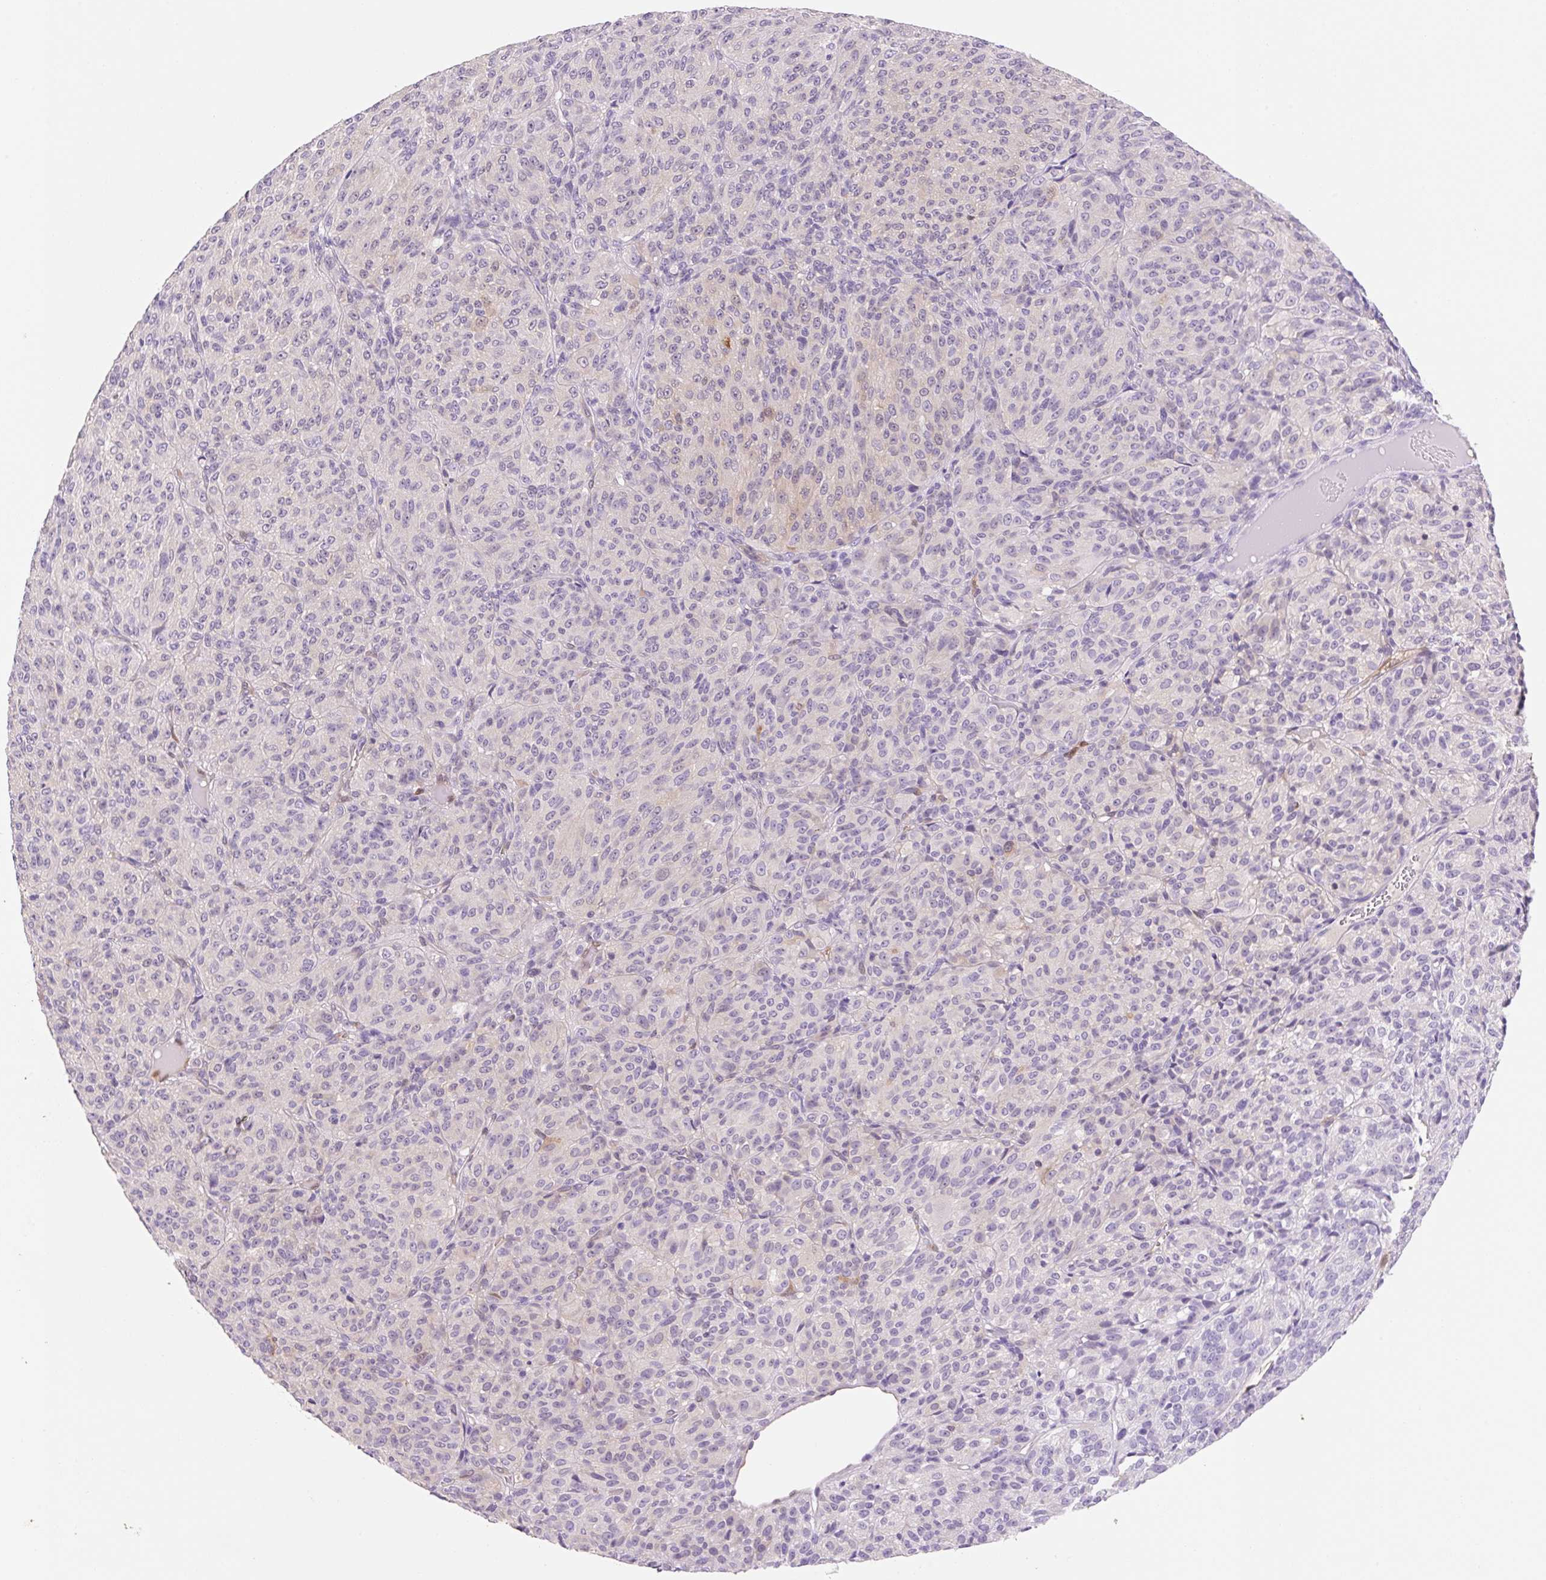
{"staining": {"intensity": "negative", "quantity": "none", "location": "none"}, "tissue": "melanoma", "cell_type": "Tumor cells", "image_type": "cancer", "snomed": [{"axis": "morphology", "description": "Malignant melanoma, Metastatic site"}, {"axis": "topography", "description": "Brain"}], "caption": "Immunohistochemistry (IHC) micrograph of human melanoma stained for a protein (brown), which displays no positivity in tumor cells.", "gene": "FABP5", "patient": {"sex": "female", "age": 56}}